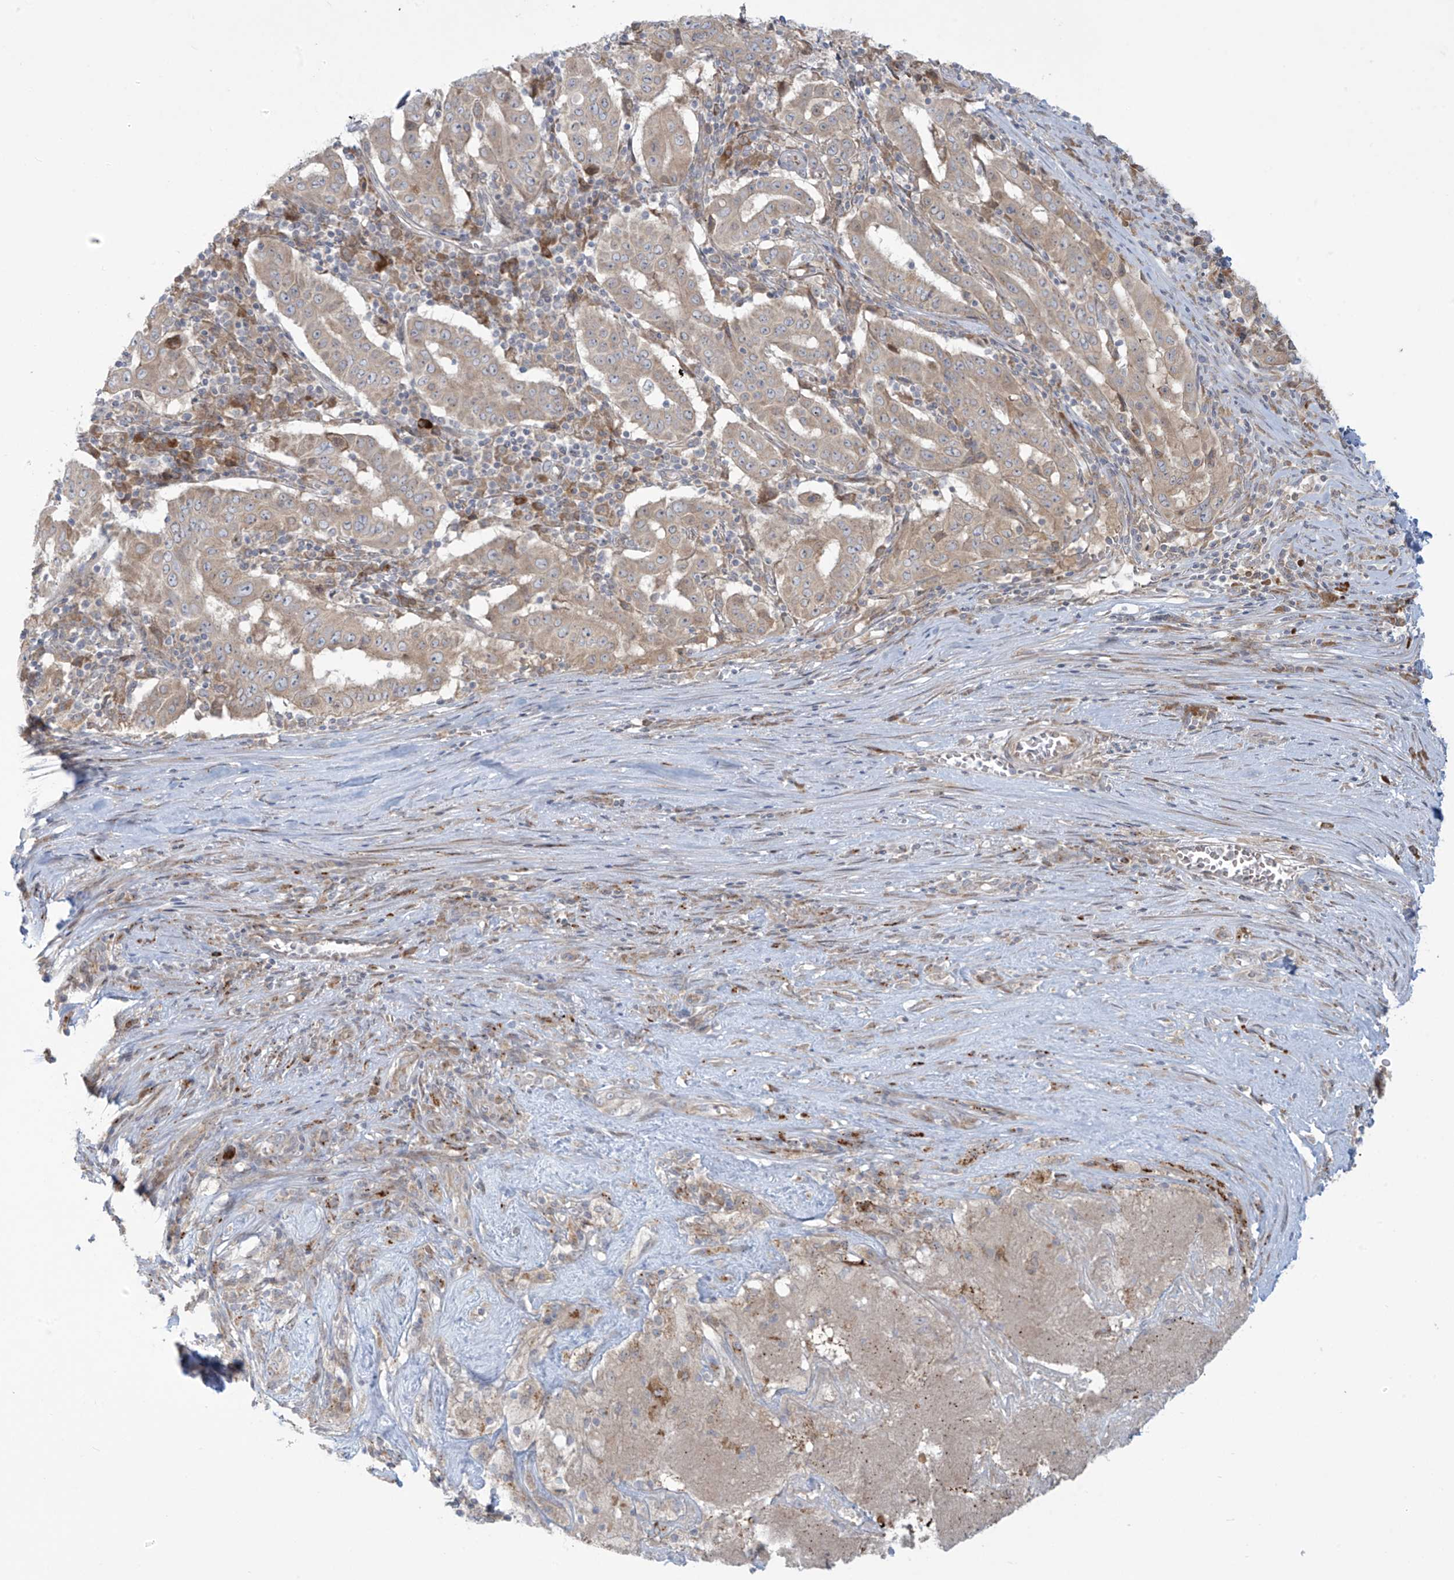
{"staining": {"intensity": "weak", "quantity": "25%-75%", "location": "cytoplasmic/membranous"}, "tissue": "pancreatic cancer", "cell_type": "Tumor cells", "image_type": "cancer", "snomed": [{"axis": "morphology", "description": "Adenocarcinoma, NOS"}, {"axis": "topography", "description": "Pancreas"}], "caption": "Immunohistochemical staining of pancreatic adenocarcinoma displays low levels of weak cytoplasmic/membranous protein staining in about 25%-75% of tumor cells. (Stains: DAB in brown, nuclei in blue, Microscopy: brightfield microscopy at high magnification).", "gene": "PPAT", "patient": {"sex": "male", "age": 63}}